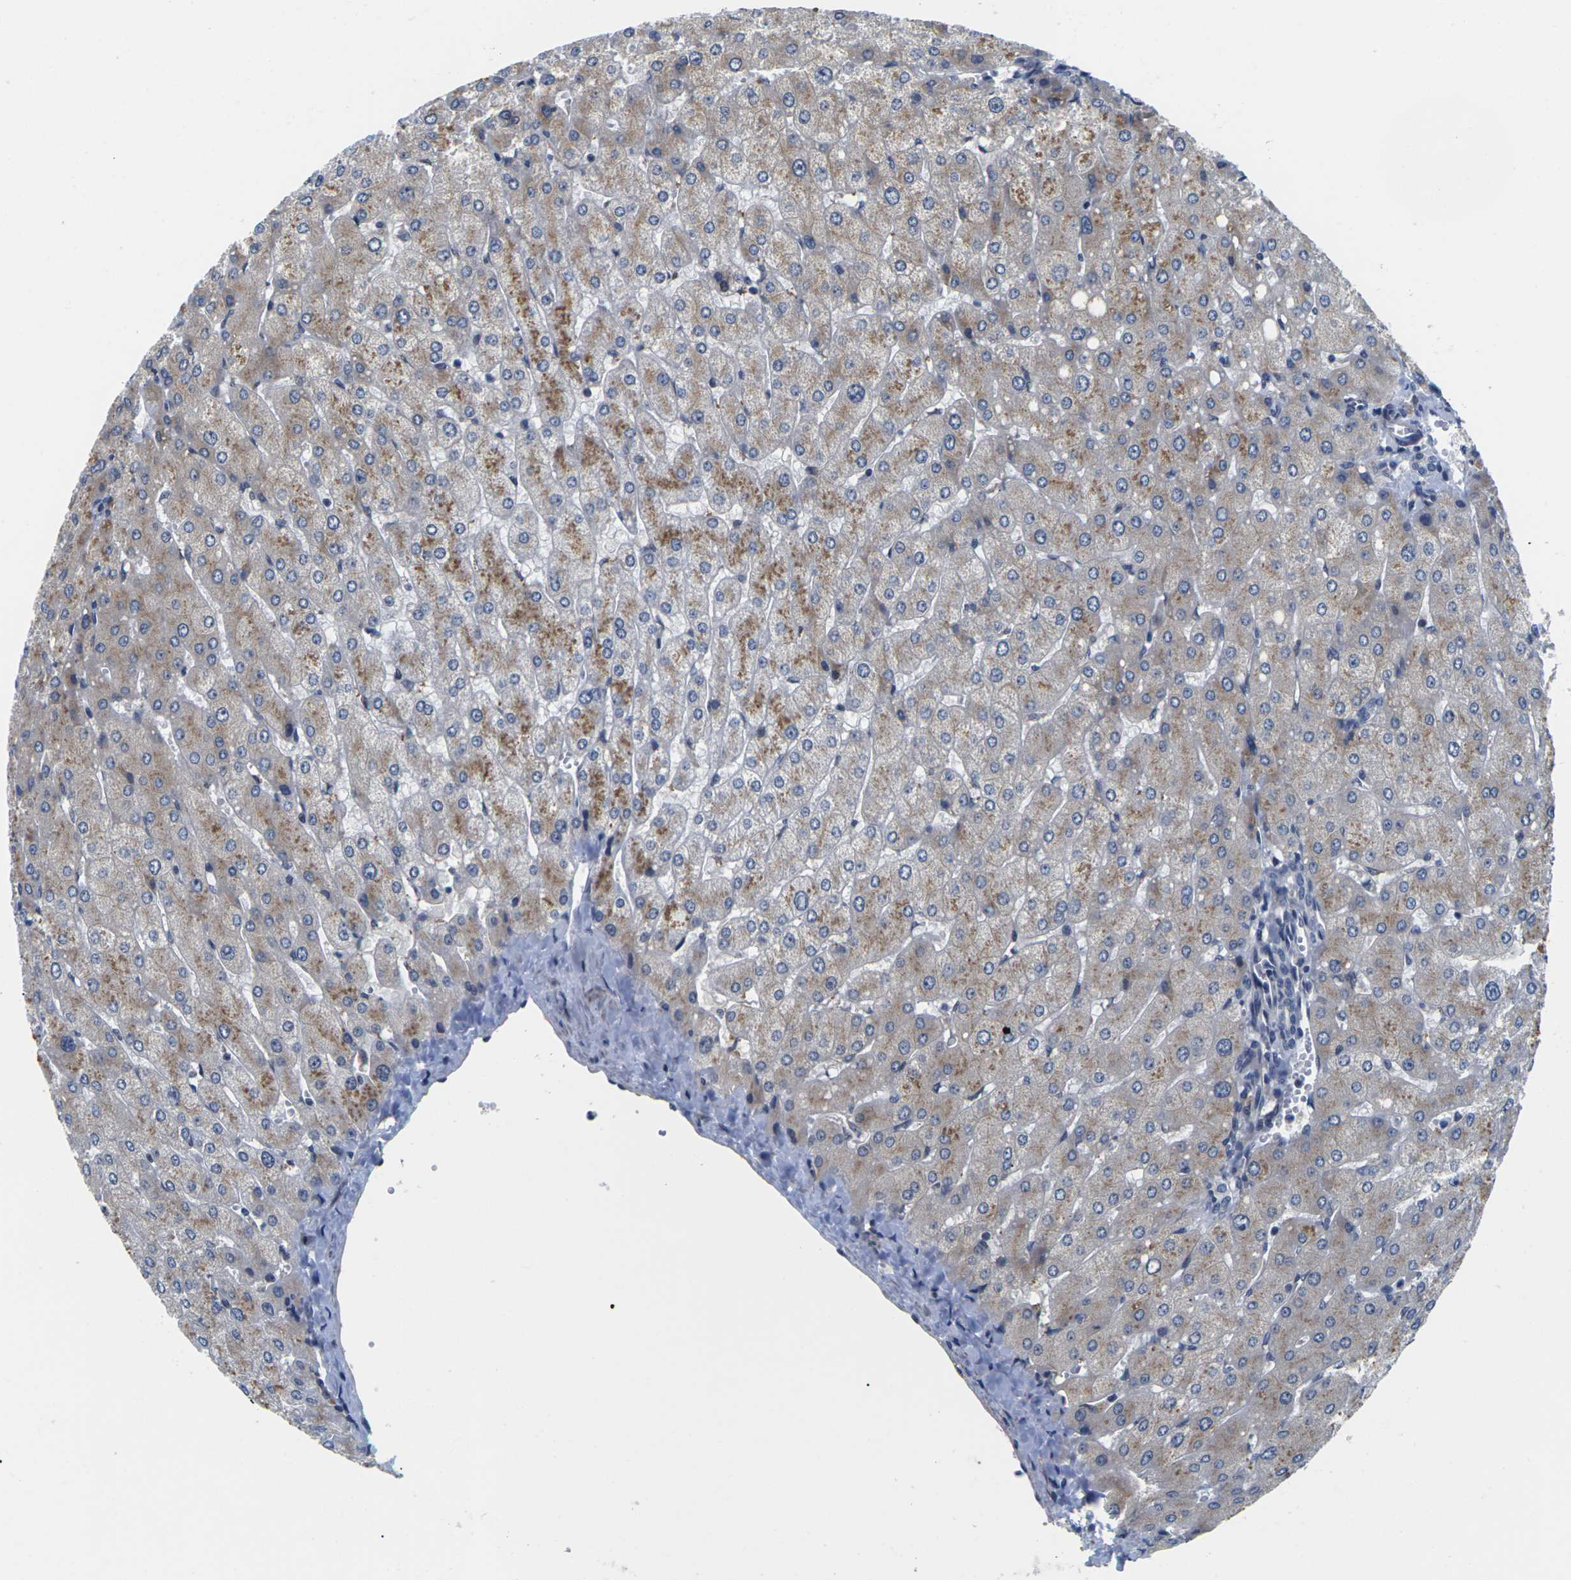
{"staining": {"intensity": "negative", "quantity": "none", "location": "none"}, "tissue": "liver", "cell_type": "Cholangiocytes", "image_type": "normal", "snomed": [{"axis": "morphology", "description": "Normal tissue, NOS"}, {"axis": "topography", "description": "Liver"}], "caption": "Protein analysis of benign liver shows no significant staining in cholangiocytes.", "gene": "ST6GAL2", "patient": {"sex": "male", "age": 55}}